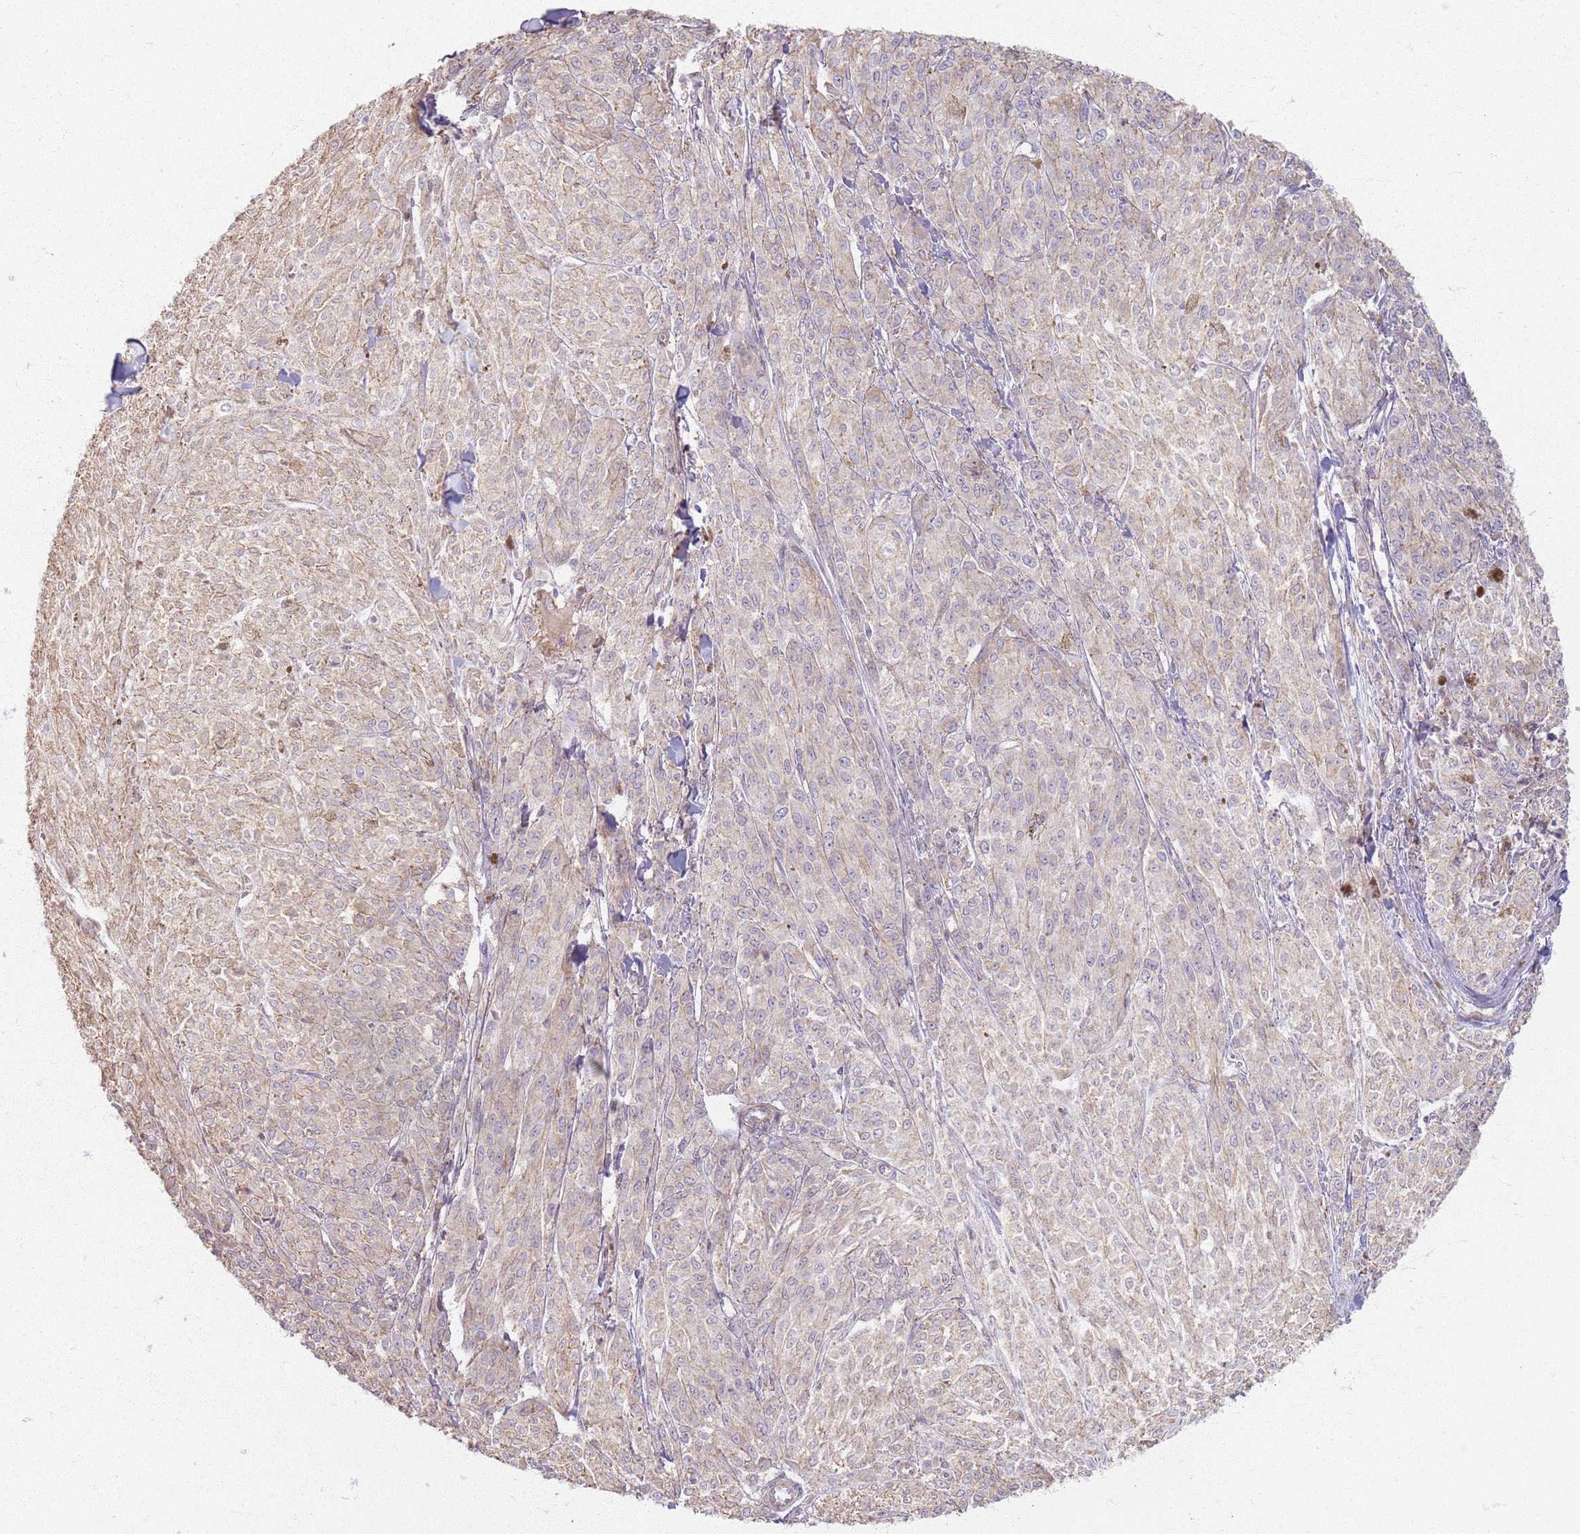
{"staining": {"intensity": "weak", "quantity": "25%-75%", "location": "cytoplasmic/membranous"}, "tissue": "melanoma", "cell_type": "Tumor cells", "image_type": "cancer", "snomed": [{"axis": "morphology", "description": "Malignant melanoma, NOS"}, {"axis": "topography", "description": "Skin"}], "caption": "Protein staining by IHC displays weak cytoplasmic/membranous positivity in about 25%-75% of tumor cells in malignant melanoma. (brown staining indicates protein expression, while blue staining denotes nuclei).", "gene": "KCNA5", "patient": {"sex": "female", "age": 52}}